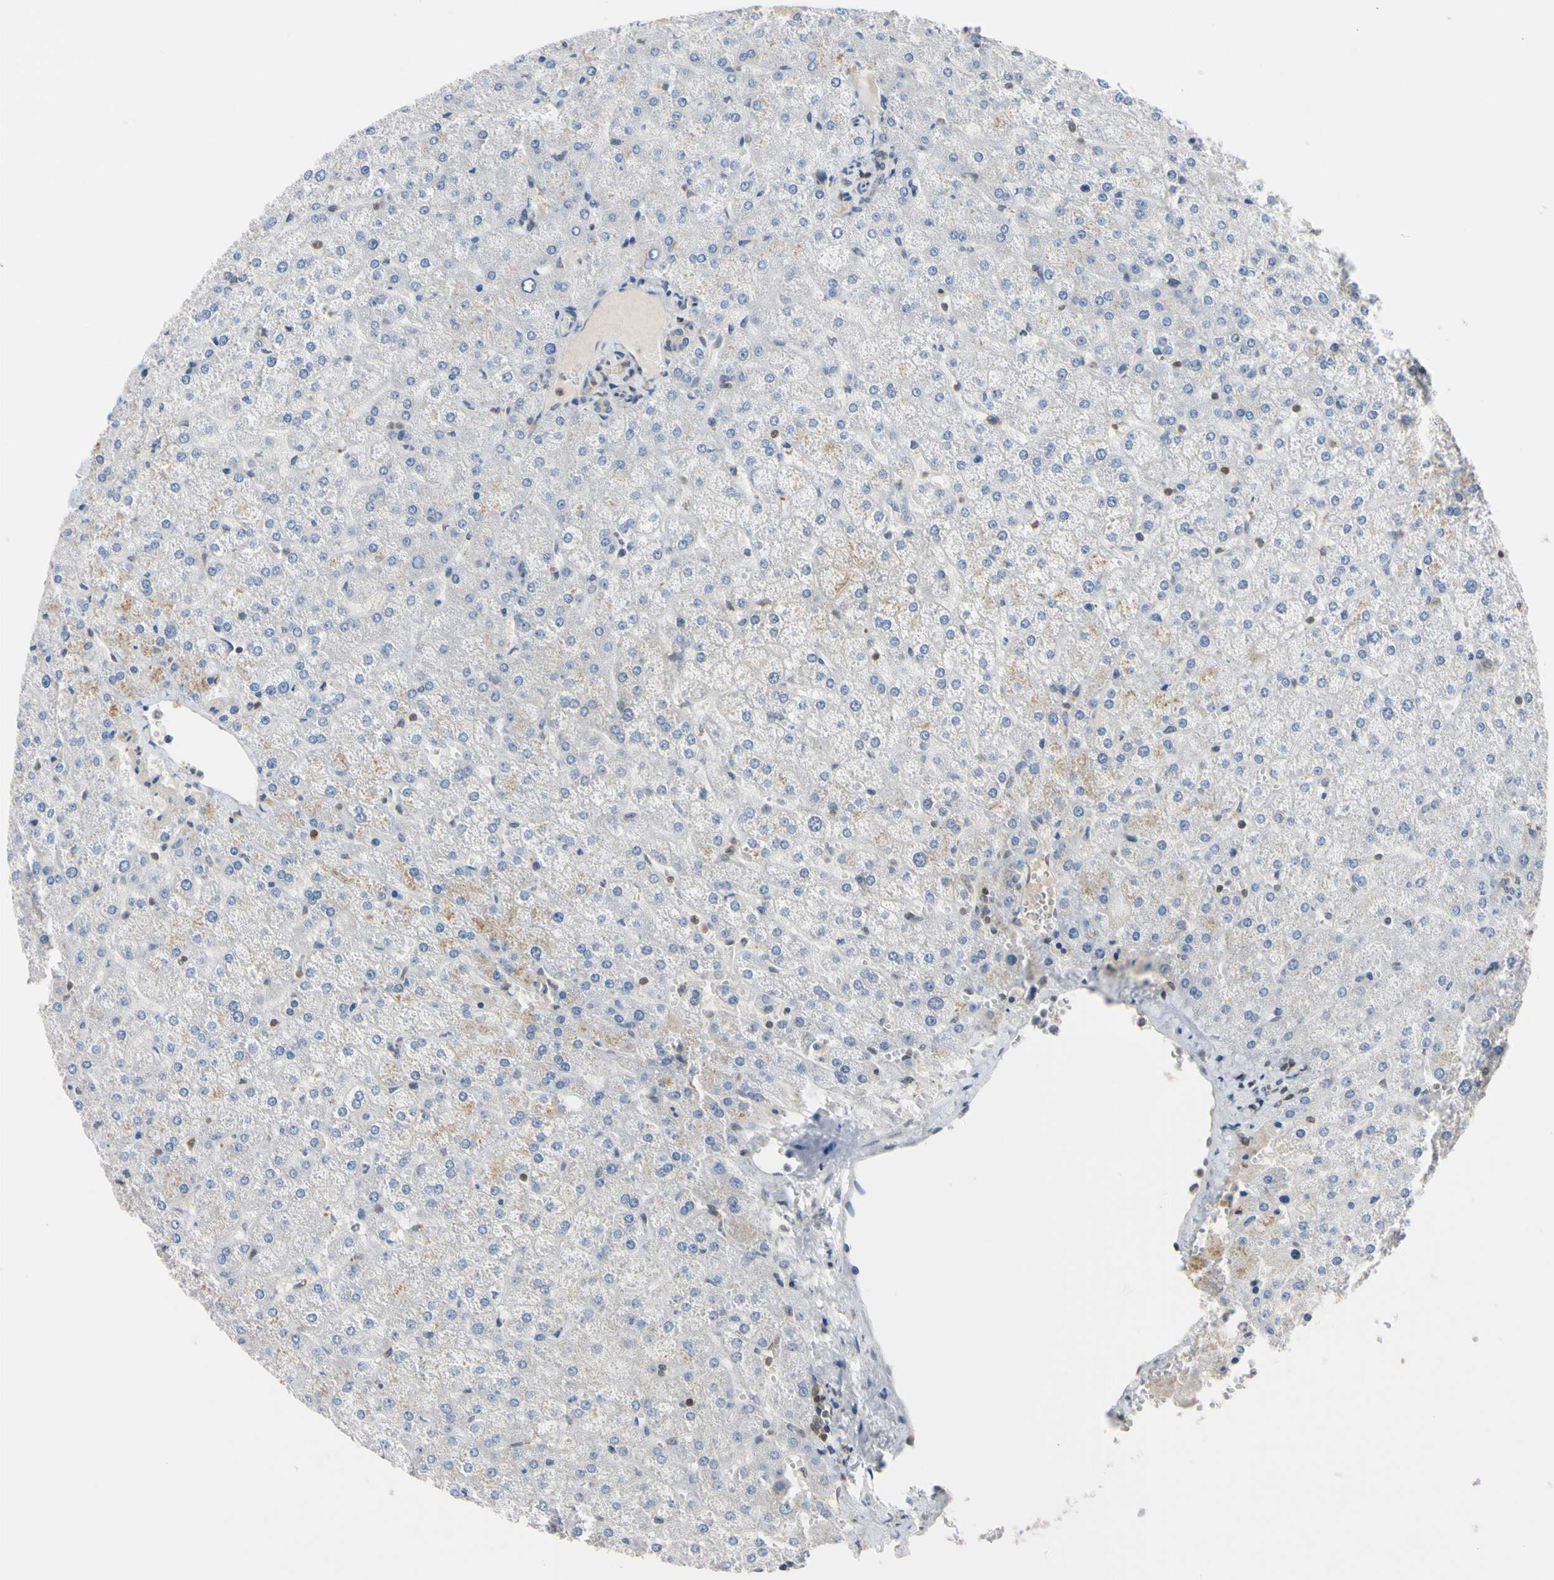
{"staining": {"intensity": "negative", "quantity": "none", "location": "none"}, "tissue": "liver", "cell_type": "Cholangiocytes", "image_type": "normal", "snomed": [{"axis": "morphology", "description": "Normal tissue, NOS"}, {"axis": "topography", "description": "Liver"}], "caption": "Cholangiocytes are negative for brown protein staining in normal liver. The staining was performed using DAB (3,3'-diaminobenzidine) to visualize the protein expression in brown, while the nuclei were stained in blue with hematoxylin (Magnification: 20x).", "gene": "UBE2I", "patient": {"sex": "female", "age": 32}}